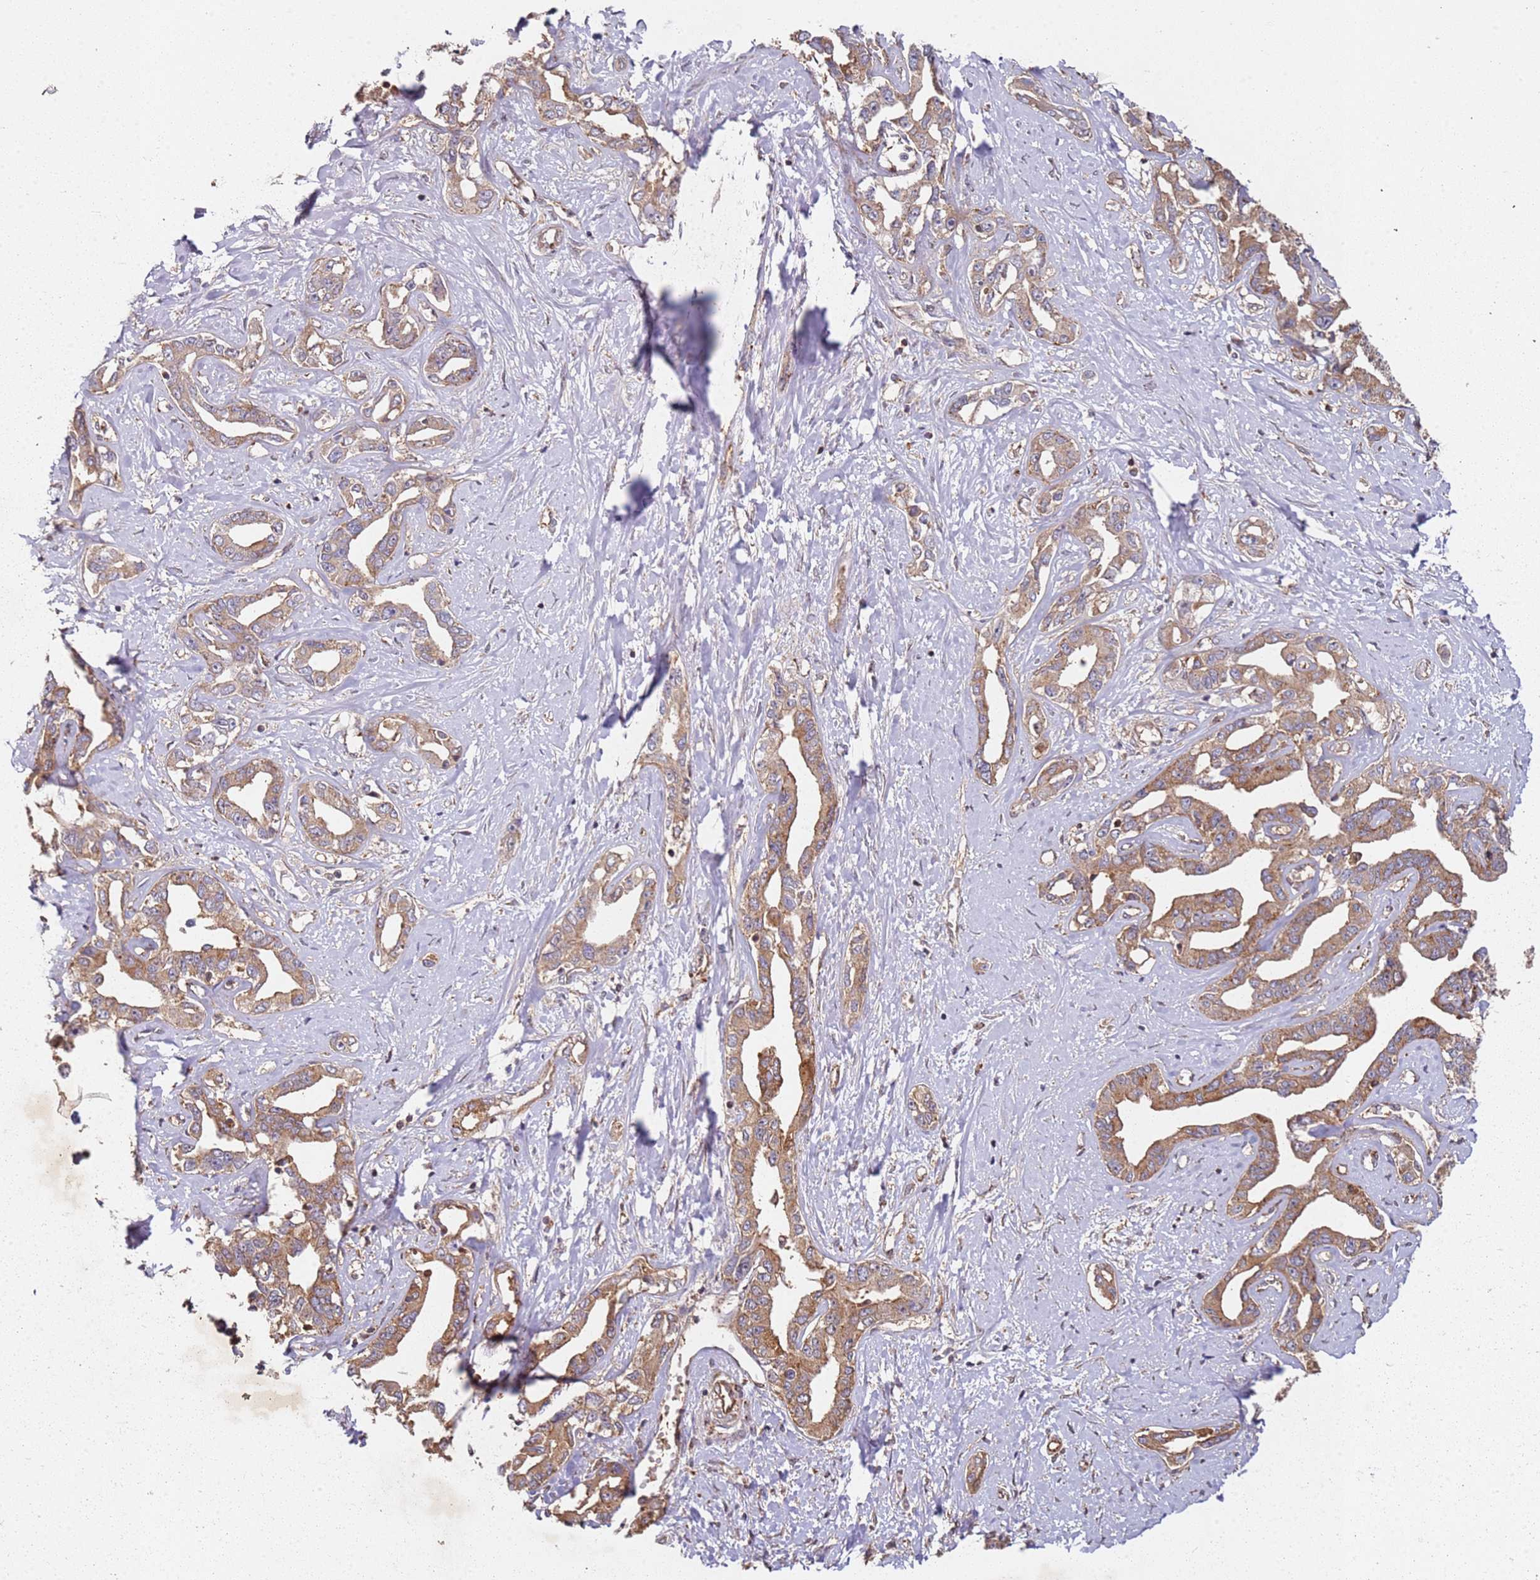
{"staining": {"intensity": "moderate", "quantity": ">75%", "location": "cytoplasmic/membranous"}, "tissue": "liver cancer", "cell_type": "Tumor cells", "image_type": "cancer", "snomed": [{"axis": "morphology", "description": "Cholangiocarcinoma"}, {"axis": "topography", "description": "Liver"}], "caption": "High-power microscopy captured an immunohistochemistry micrograph of liver cancer (cholangiocarcinoma), revealing moderate cytoplasmic/membranous staining in about >75% of tumor cells. The staining was performed using DAB, with brown indicating positive protein expression. Nuclei are stained blue with hematoxylin.", "gene": "SCGB2B2", "patient": {"sex": "male", "age": 59}}